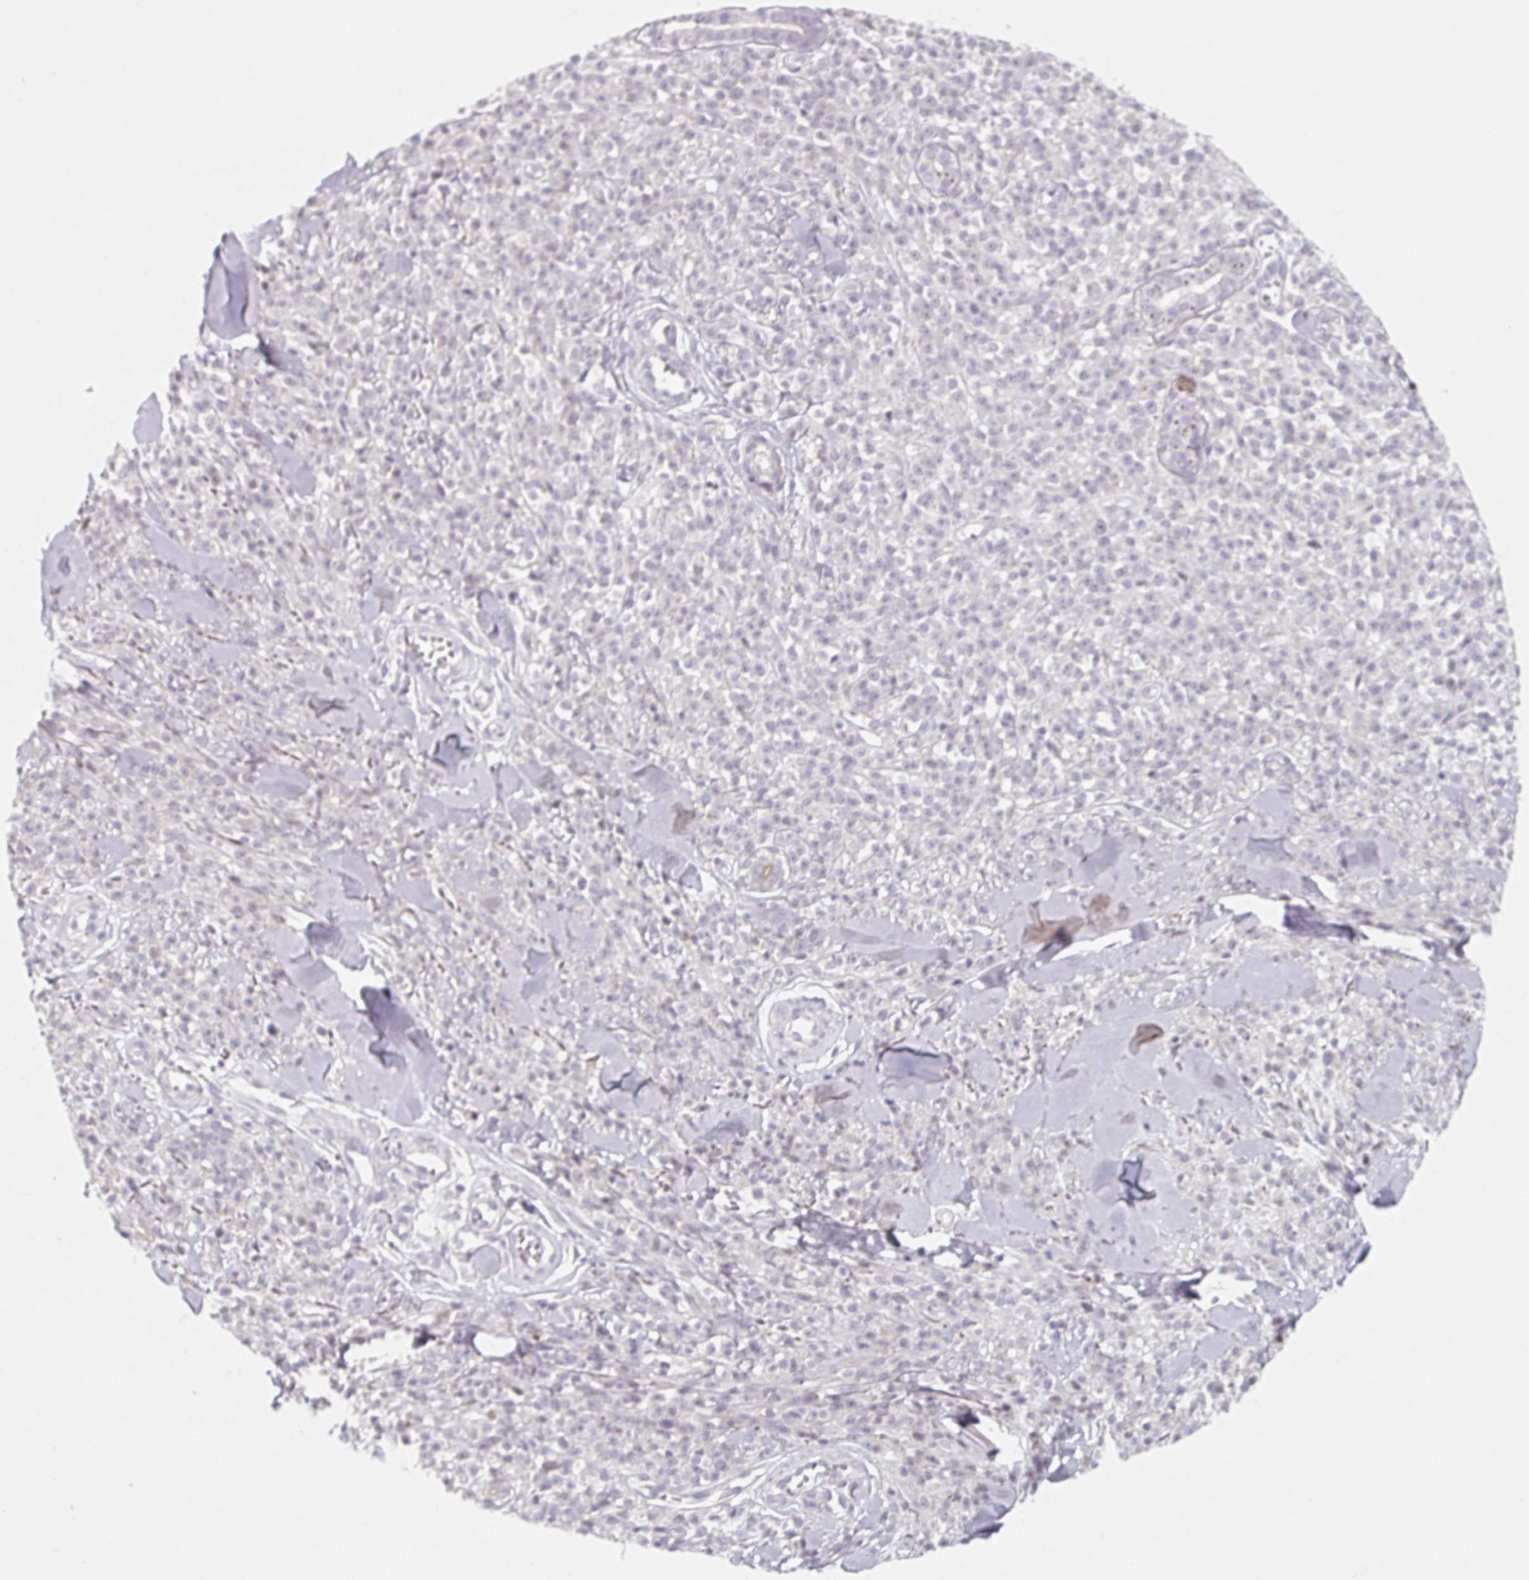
{"staining": {"intensity": "negative", "quantity": "none", "location": "none"}, "tissue": "melanoma", "cell_type": "Tumor cells", "image_type": "cancer", "snomed": [{"axis": "morphology", "description": "Malignant melanoma, NOS"}, {"axis": "topography", "description": "Skin"}, {"axis": "topography", "description": "Skin of trunk"}], "caption": "This is an immunohistochemistry (IHC) photomicrograph of human malignant melanoma. There is no staining in tumor cells.", "gene": "LRRC23", "patient": {"sex": "male", "age": 74}}